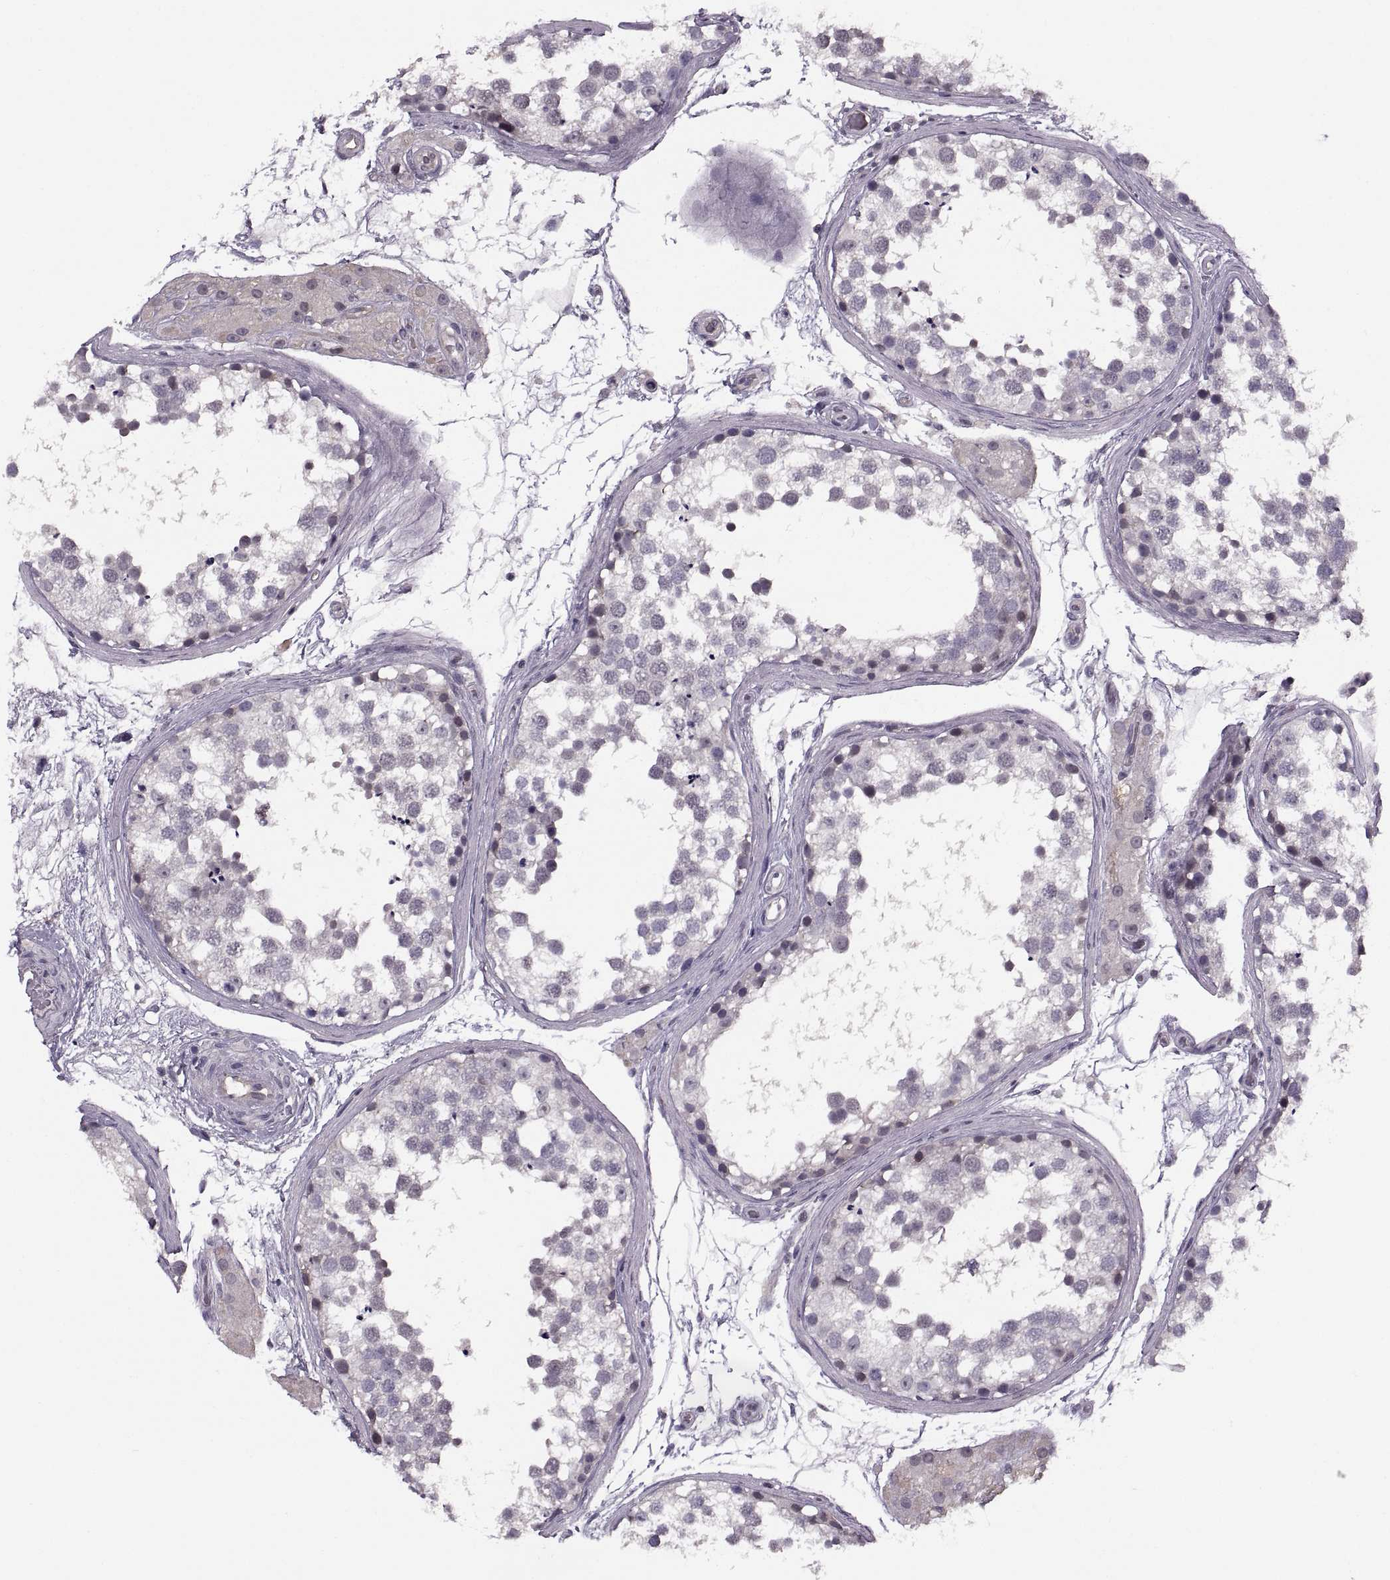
{"staining": {"intensity": "moderate", "quantity": "<25%", "location": "cytoplasmic/membranous"}, "tissue": "testis", "cell_type": "Cells in seminiferous ducts", "image_type": "normal", "snomed": [{"axis": "morphology", "description": "Normal tissue, NOS"}, {"axis": "morphology", "description": "Seminoma, NOS"}, {"axis": "topography", "description": "Testis"}], "caption": "High-power microscopy captured an IHC micrograph of benign testis, revealing moderate cytoplasmic/membranous positivity in approximately <25% of cells in seminiferous ducts. (DAB IHC with brightfield microscopy, high magnification).", "gene": "LUZP2", "patient": {"sex": "male", "age": 65}}